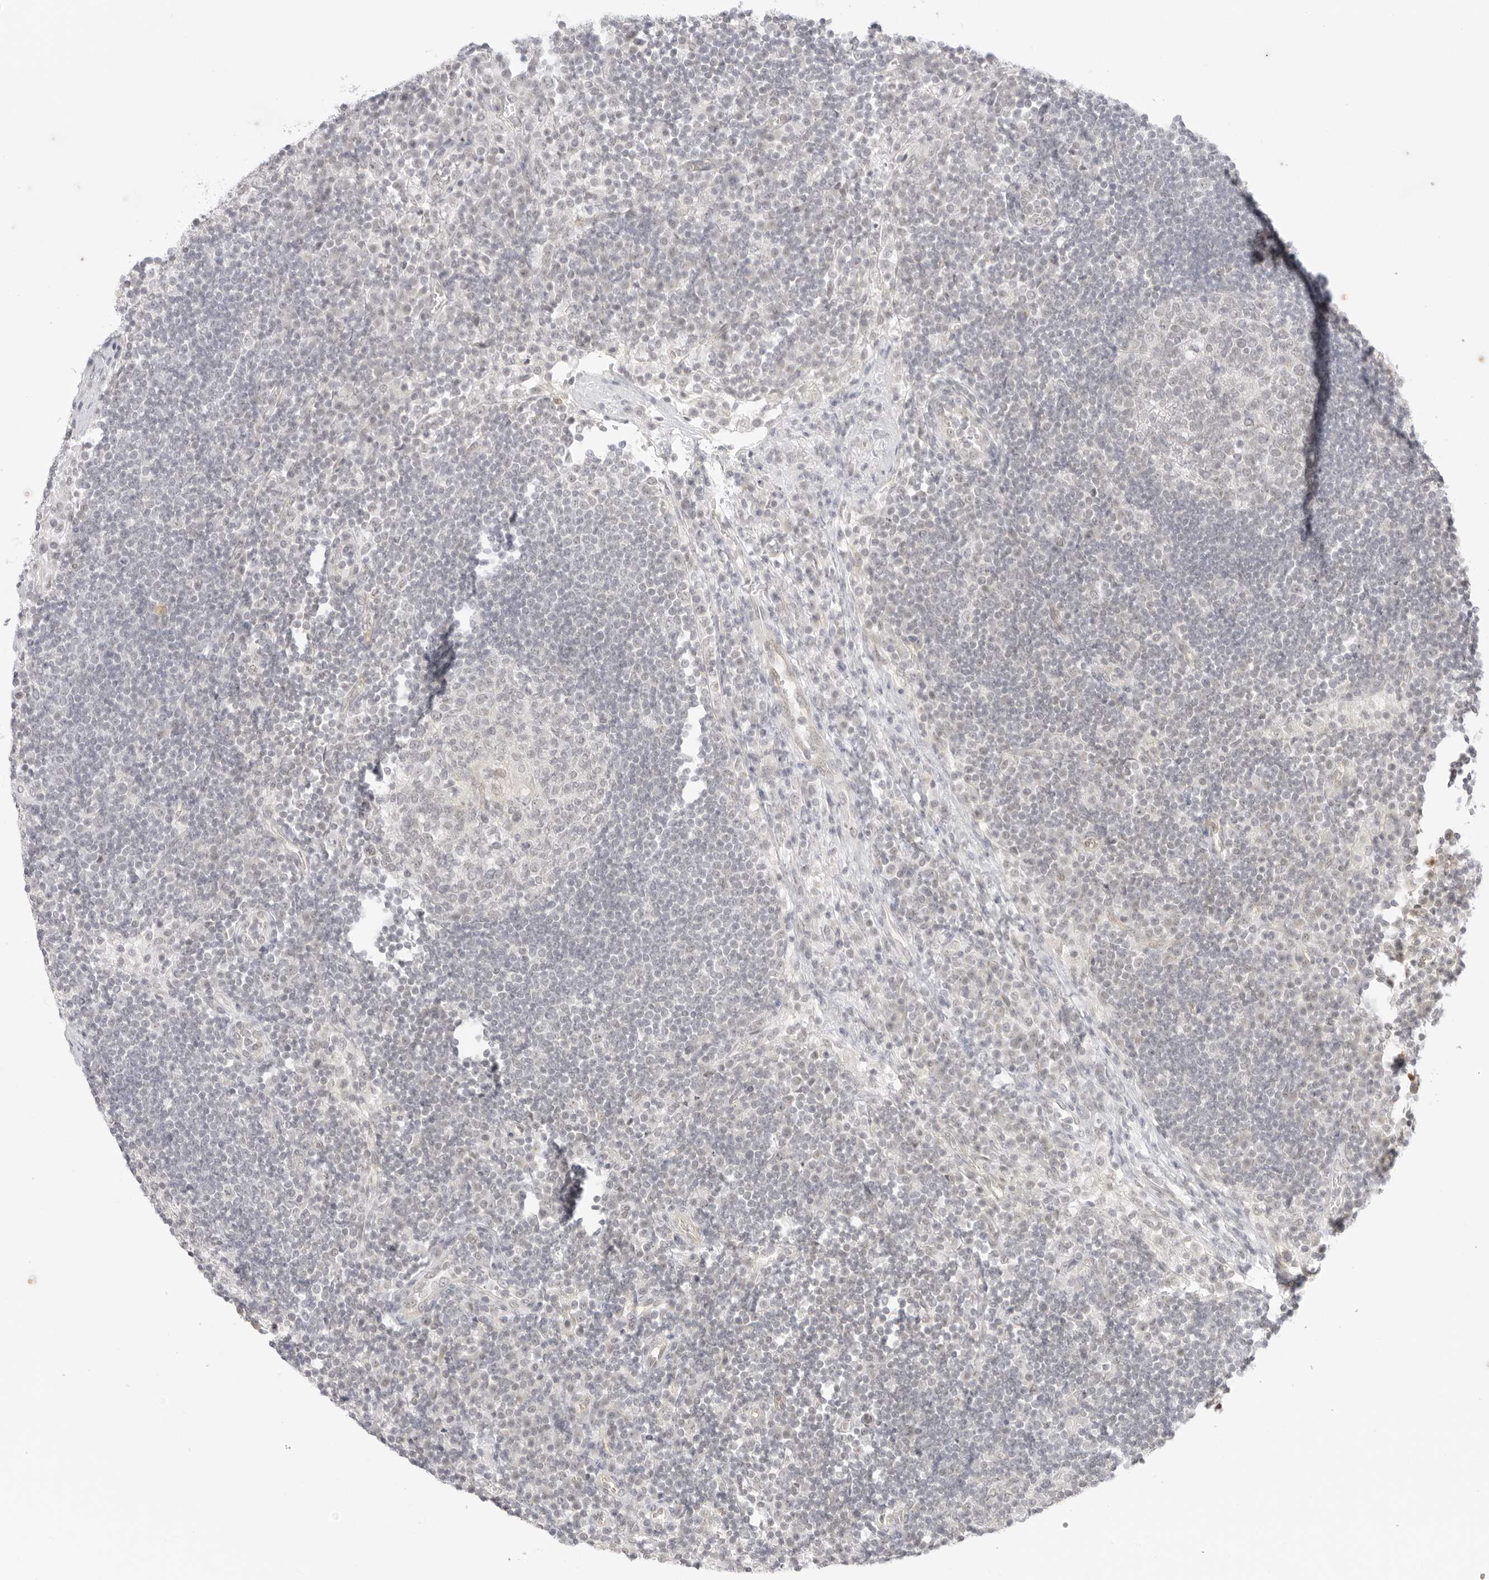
{"staining": {"intensity": "negative", "quantity": "none", "location": "none"}, "tissue": "lymph node", "cell_type": "Germinal center cells", "image_type": "normal", "snomed": [{"axis": "morphology", "description": "Normal tissue, NOS"}, {"axis": "topography", "description": "Lymph node"}], "caption": "A high-resolution photomicrograph shows IHC staining of benign lymph node, which displays no significant positivity in germinal center cells. The staining was performed using DAB (3,3'-diaminobenzidine) to visualize the protein expression in brown, while the nuclei were stained in blue with hematoxylin (Magnification: 20x).", "gene": "MED18", "patient": {"sex": "female", "age": 53}}